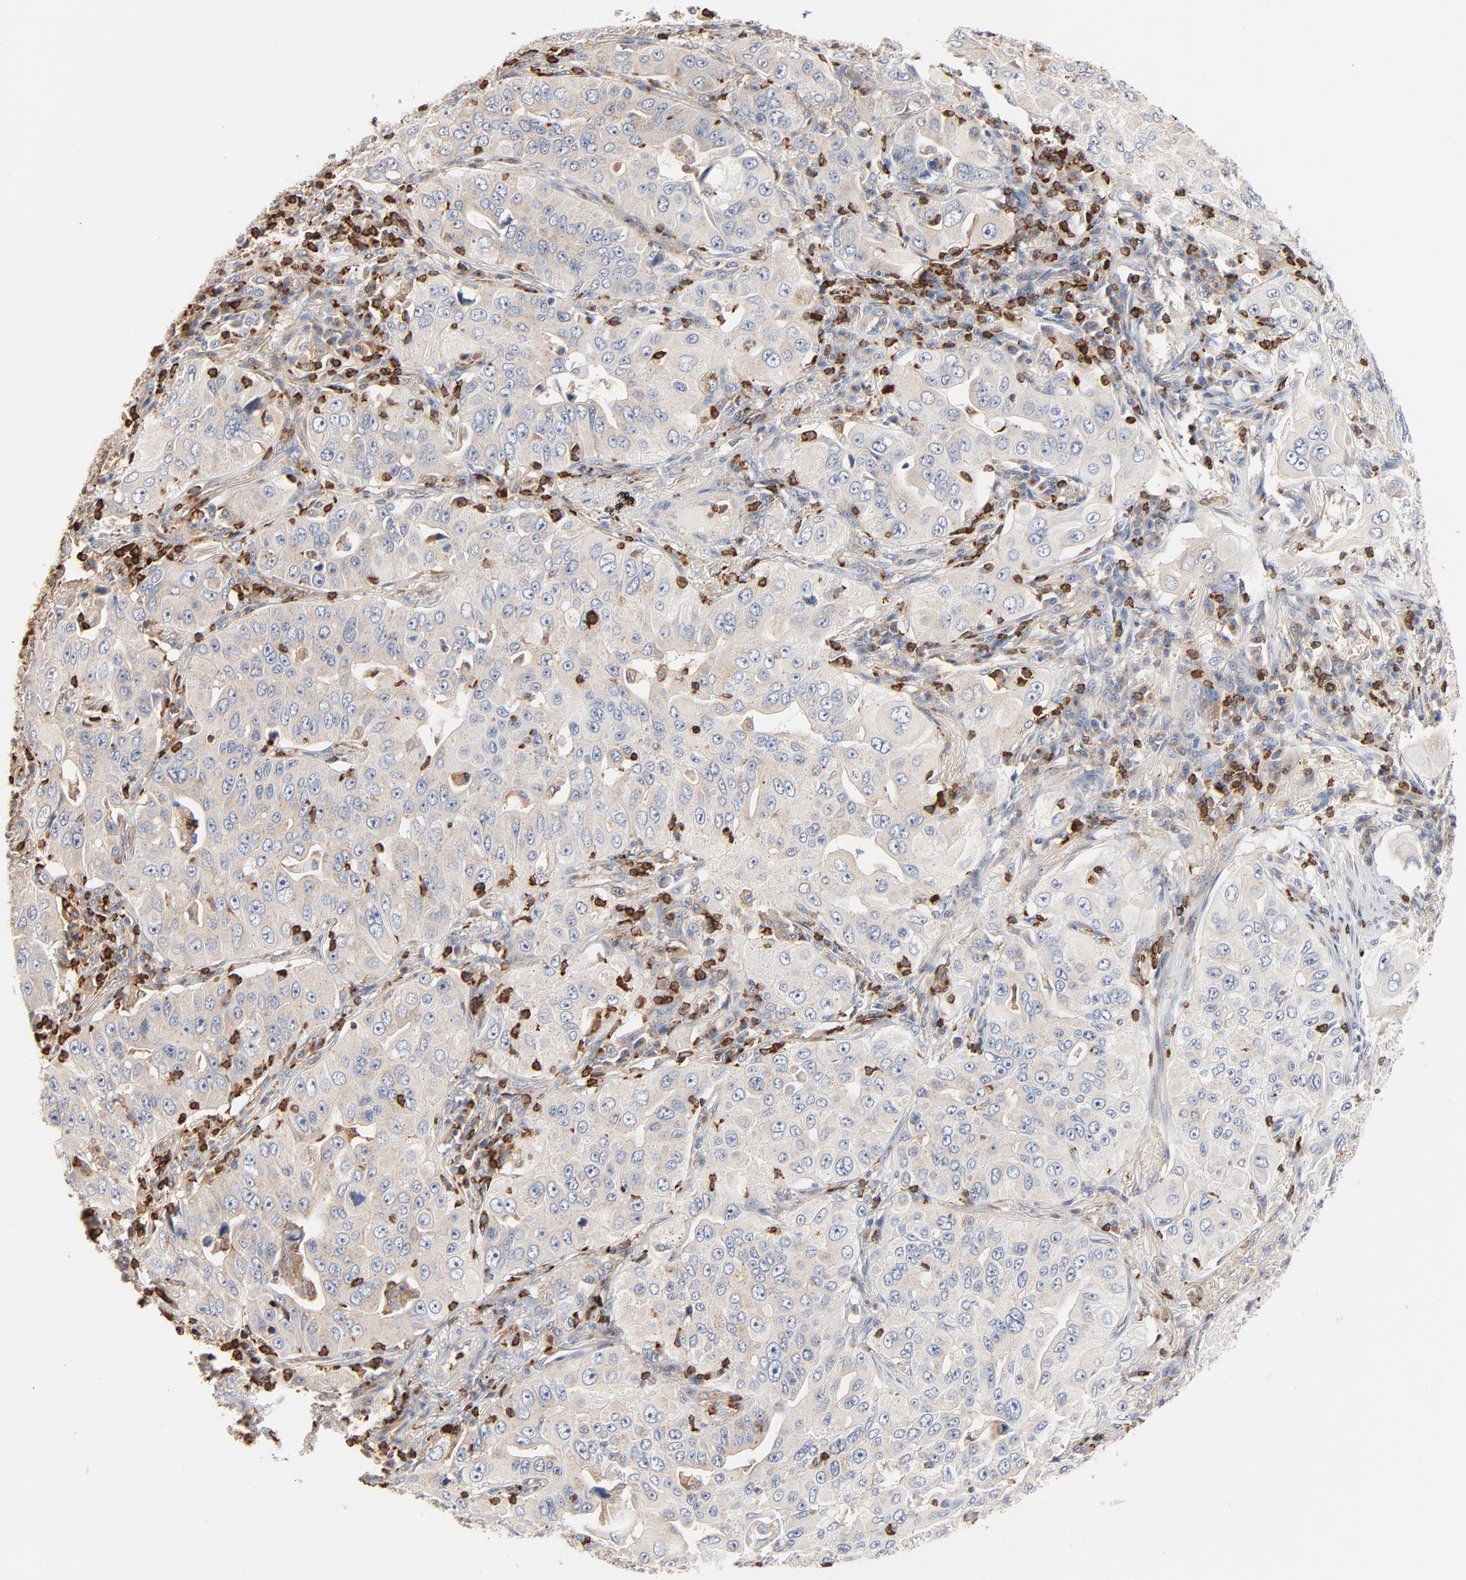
{"staining": {"intensity": "weak", "quantity": "<25%", "location": "cytoplasmic/membranous"}, "tissue": "lung cancer", "cell_type": "Tumor cells", "image_type": "cancer", "snomed": [{"axis": "morphology", "description": "Adenocarcinoma, NOS"}, {"axis": "topography", "description": "Lung"}], "caption": "A photomicrograph of human lung cancer is negative for staining in tumor cells.", "gene": "SH3KBP1", "patient": {"sex": "male", "age": 84}}